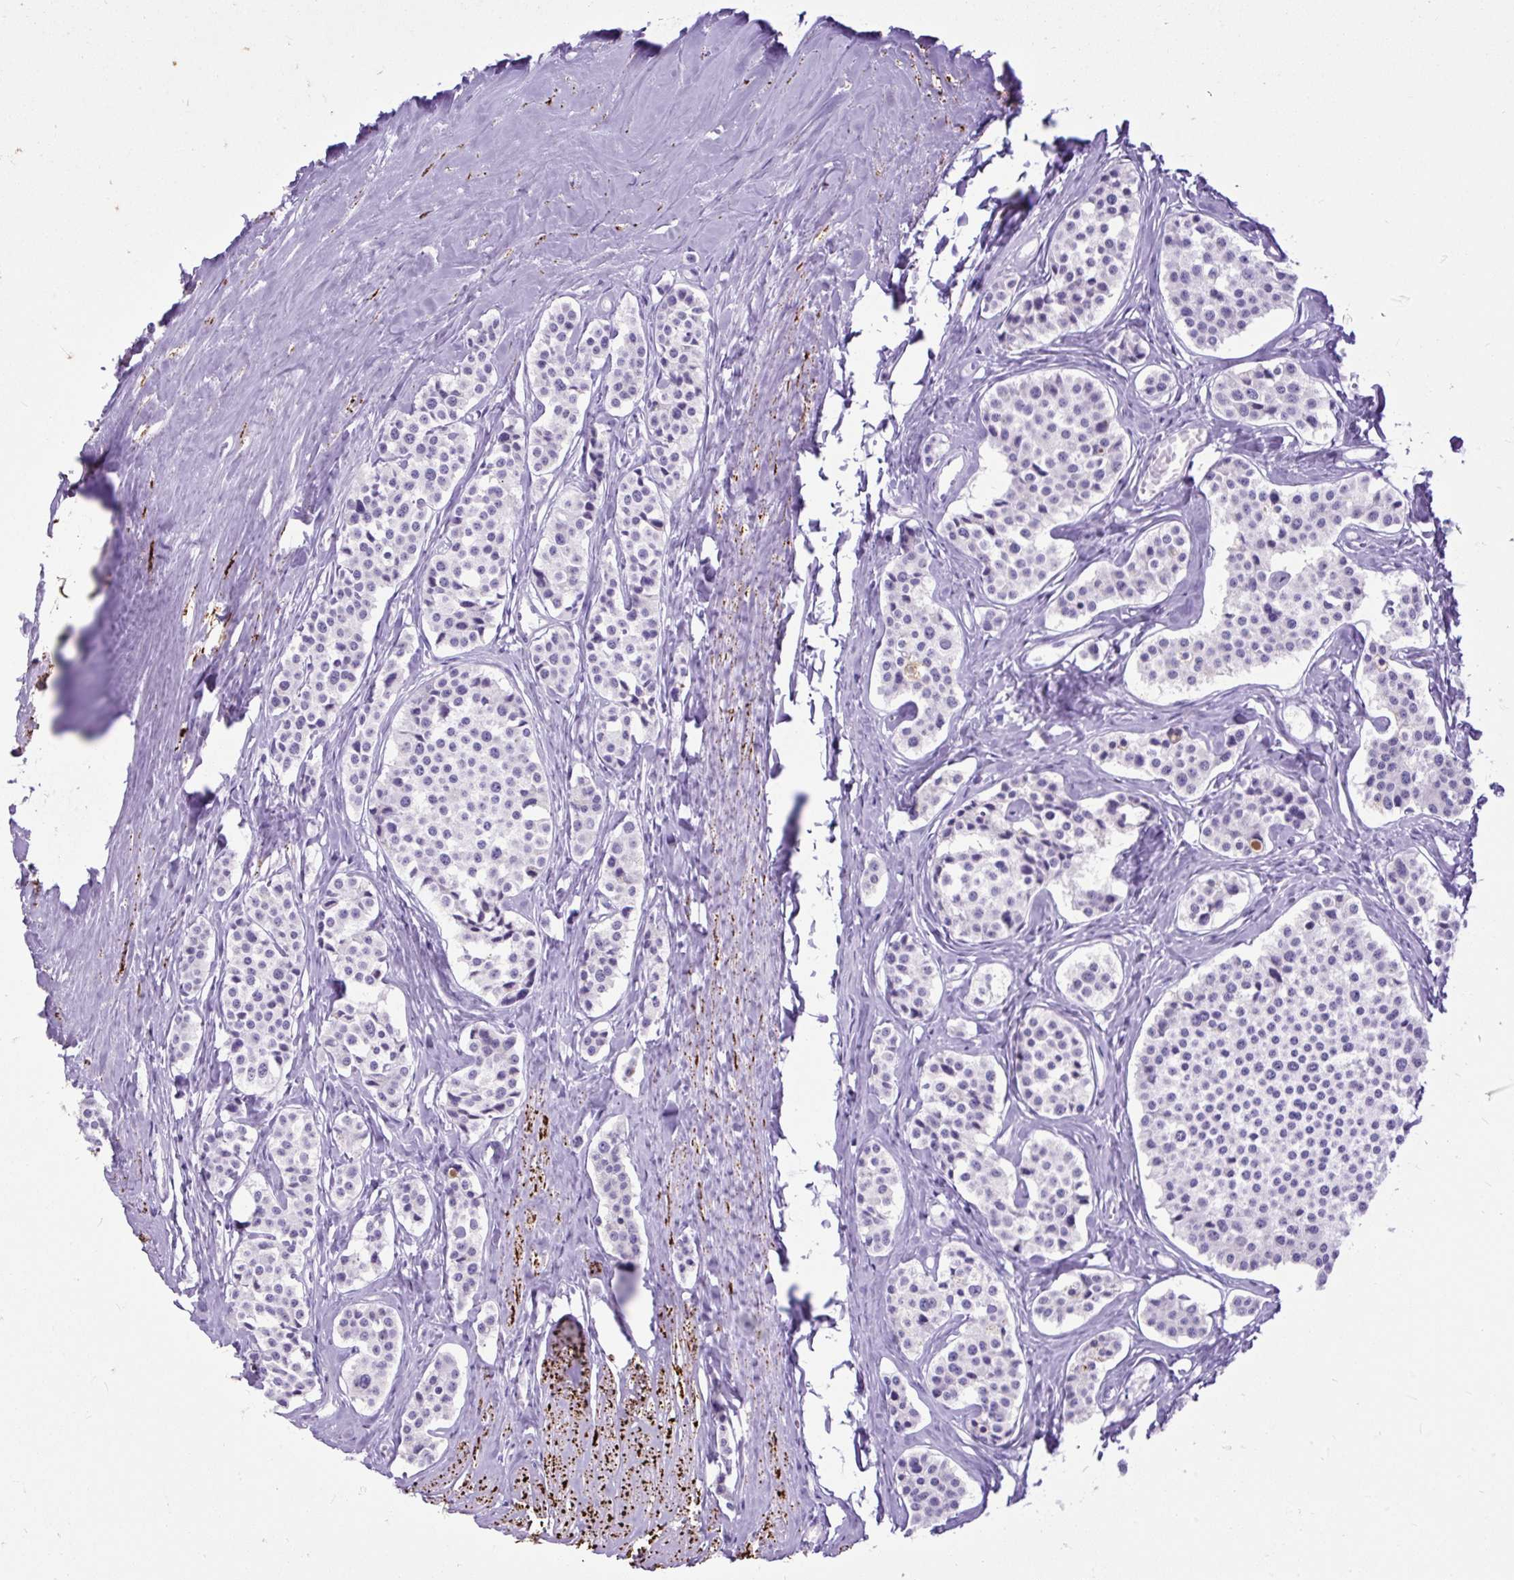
{"staining": {"intensity": "negative", "quantity": "none", "location": "none"}, "tissue": "carcinoid", "cell_type": "Tumor cells", "image_type": "cancer", "snomed": [{"axis": "morphology", "description": "Carcinoid, malignant, NOS"}, {"axis": "topography", "description": "Small intestine"}], "caption": "Tumor cells are negative for brown protein staining in malignant carcinoid.", "gene": "ZNF256", "patient": {"sex": "male", "age": 60}}